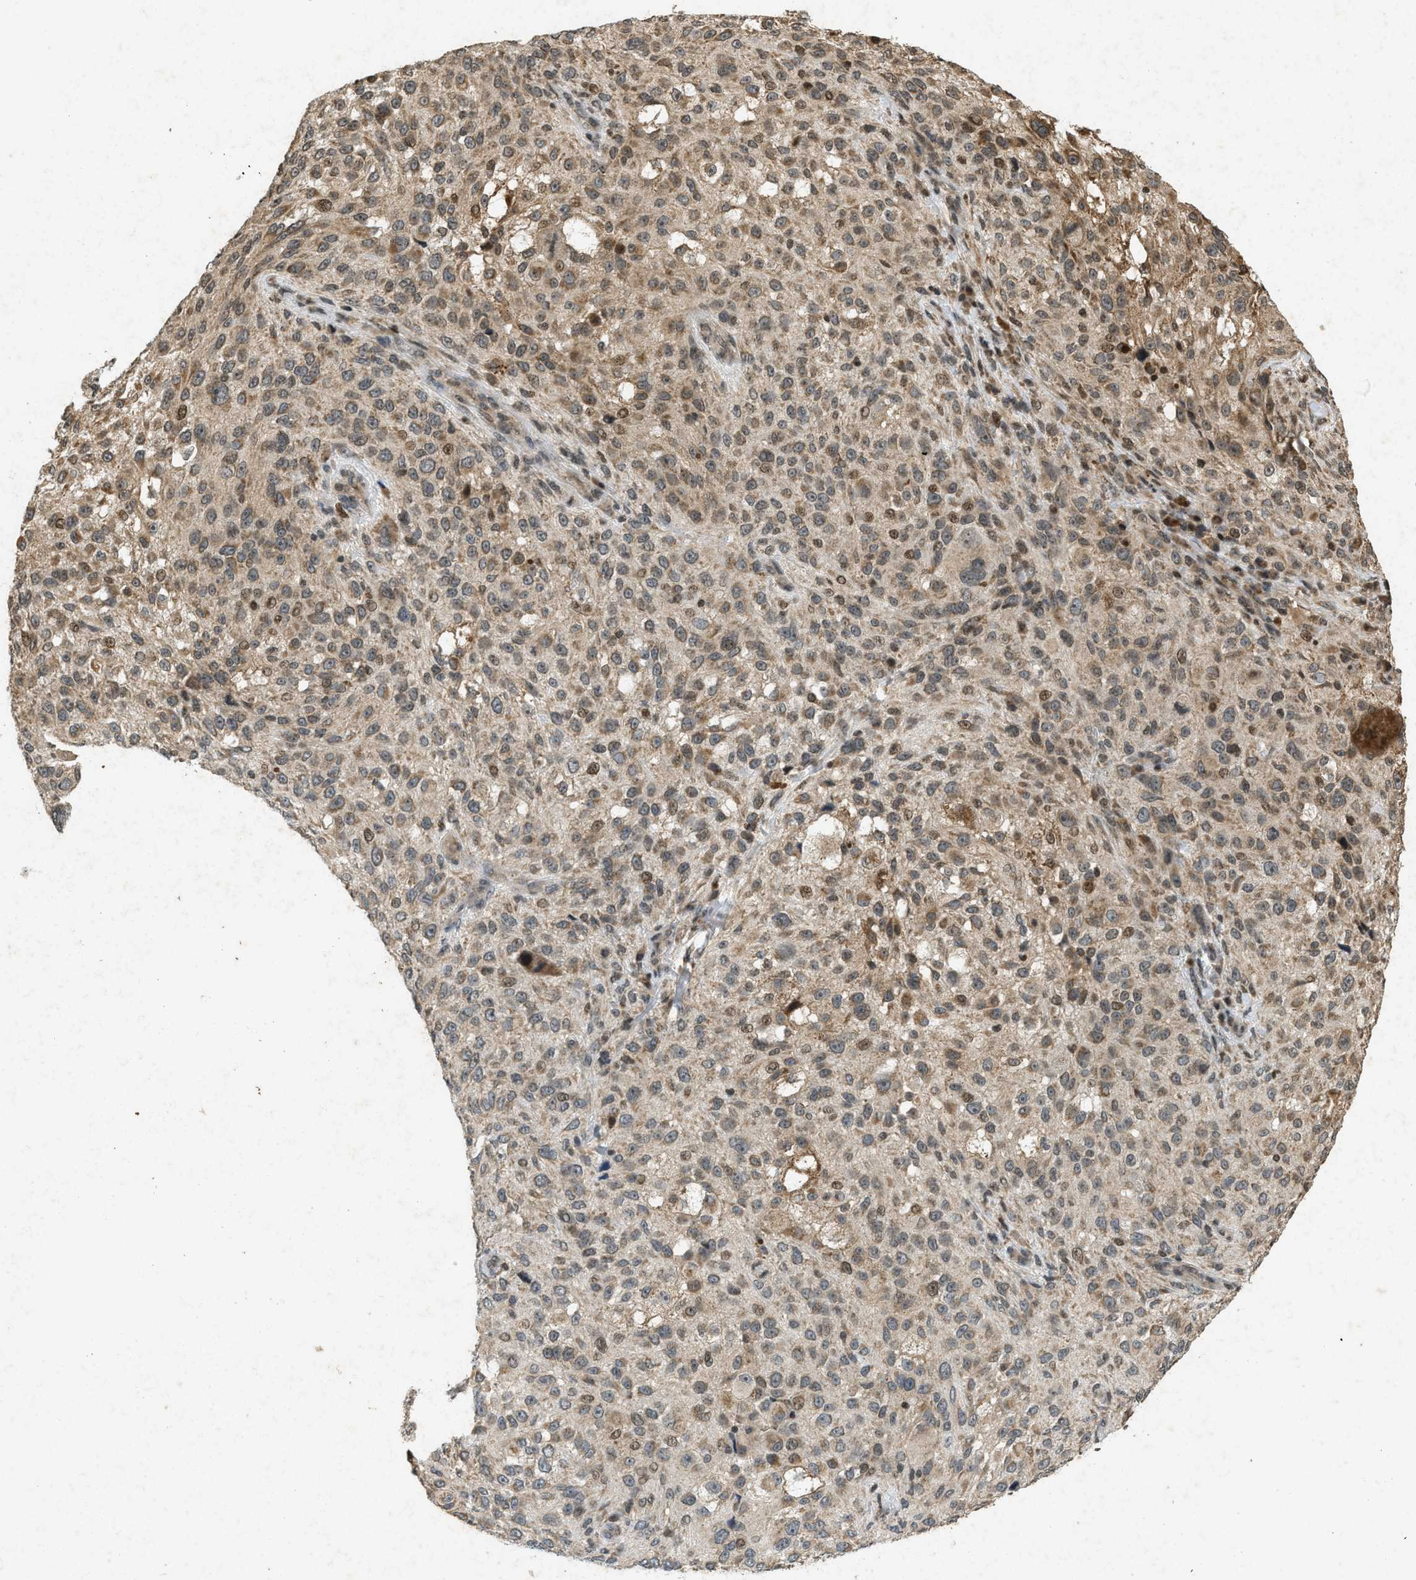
{"staining": {"intensity": "moderate", "quantity": ">75%", "location": "cytoplasmic/membranous,nuclear"}, "tissue": "melanoma", "cell_type": "Tumor cells", "image_type": "cancer", "snomed": [{"axis": "morphology", "description": "Necrosis, NOS"}, {"axis": "morphology", "description": "Malignant melanoma, NOS"}, {"axis": "topography", "description": "Skin"}], "caption": "Protein expression analysis of human melanoma reveals moderate cytoplasmic/membranous and nuclear positivity in approximately >75% of tumor cells.", "gene": "SIAH1", "patient": {"sex": "female", "age": 87}}